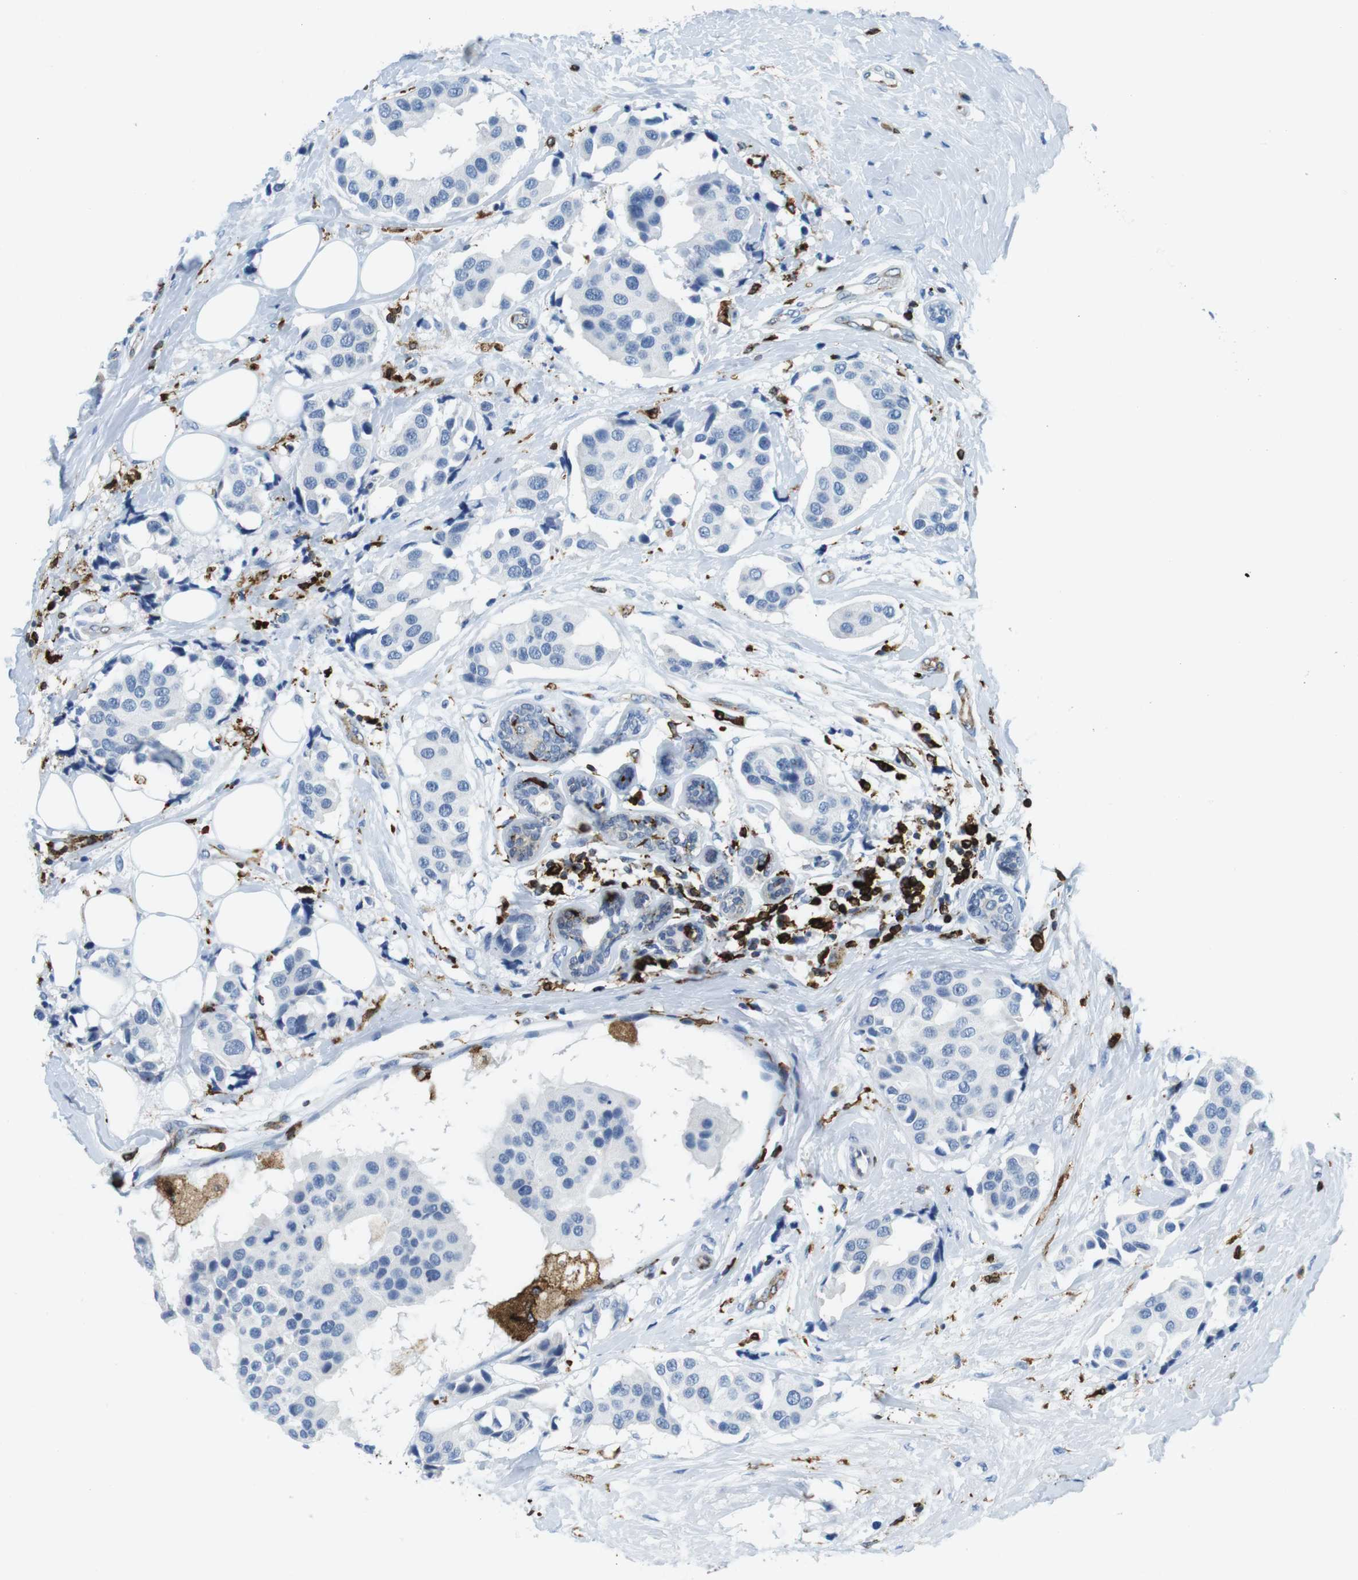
{"staining": {"intensity": "negative", "quantity": "none", "location": "none"}, "tissue": "breast cancer", "cell_type": "Tumor cells", "image_type": "cancer", "snomed": [{"axis": "morphology", "description": "Normal tissue, NOS"}, {"axis": "morphology", "description": "Duct carcinoma"}, {"axis": "topography", "description": "Breast"}], "caption": "An IHC histopathology image of infiltrating ductal carcinoma (breast) is shown. There is no staining in tumor cells of infiltrating ductal carcinoma (breast).", "gene": "CIITA", "patient": {"sex": "female", "age": 39}}